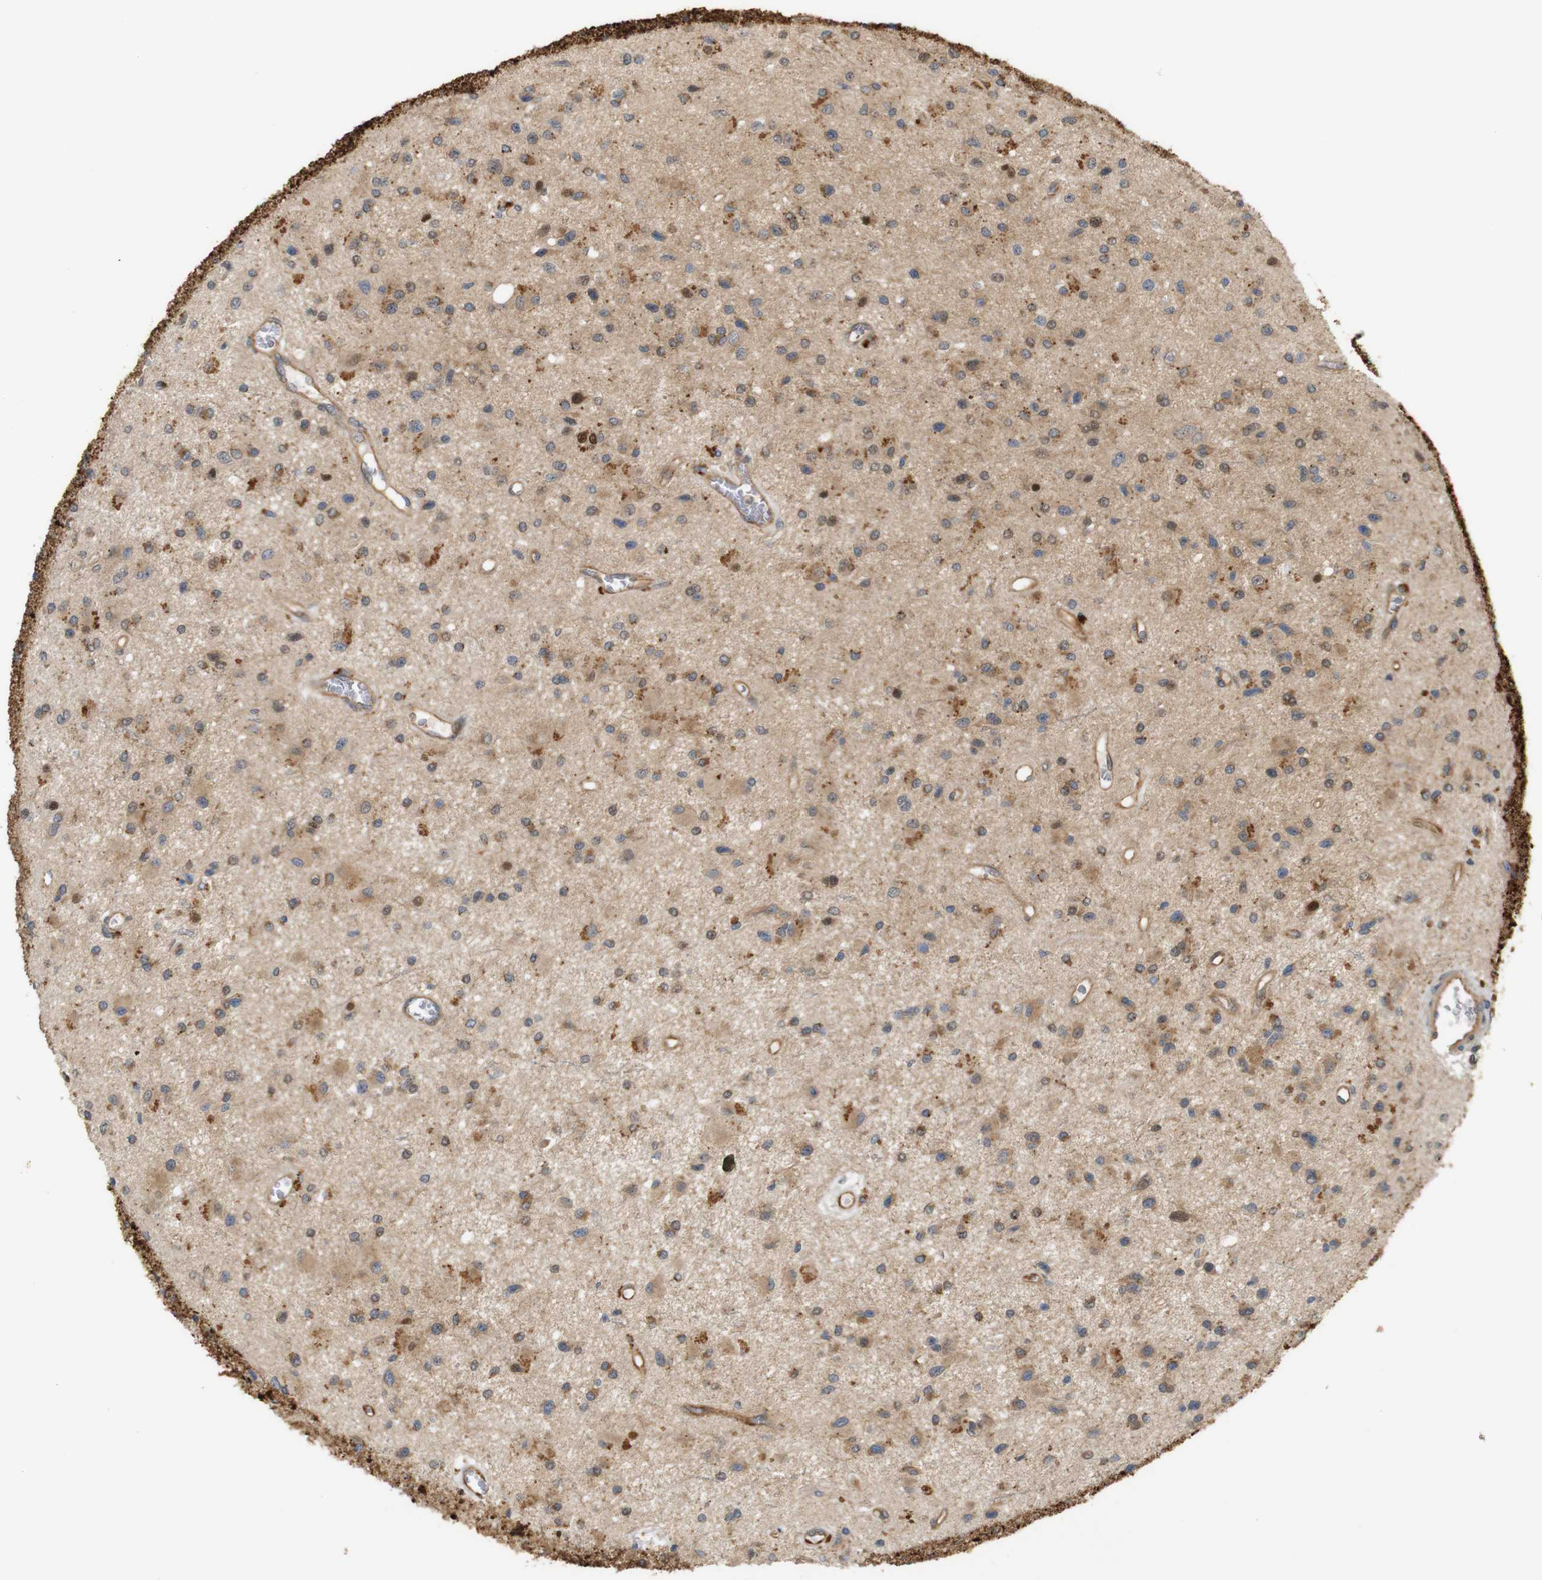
{"staining": {"intensity": "moderate", "quantity": "25%-75%", "location": "cytoplasmic/membranous"}, "tissue": "glioma", "cell_type": "Tumor cells", "image_type": "cancer", "snomed": [{"axis": "morphology", "description": "Glioma, malignant, Low grade"}, {"axis": "topography", "description": "Brain"}], "caption": "Protein expression analysis of human glioma reveals moderate cytoplasmic/membranous staining in about 25%-75% of tumor cells.", "gene": "RPTOR", "patient": {"sex": "male", "age": 58}}